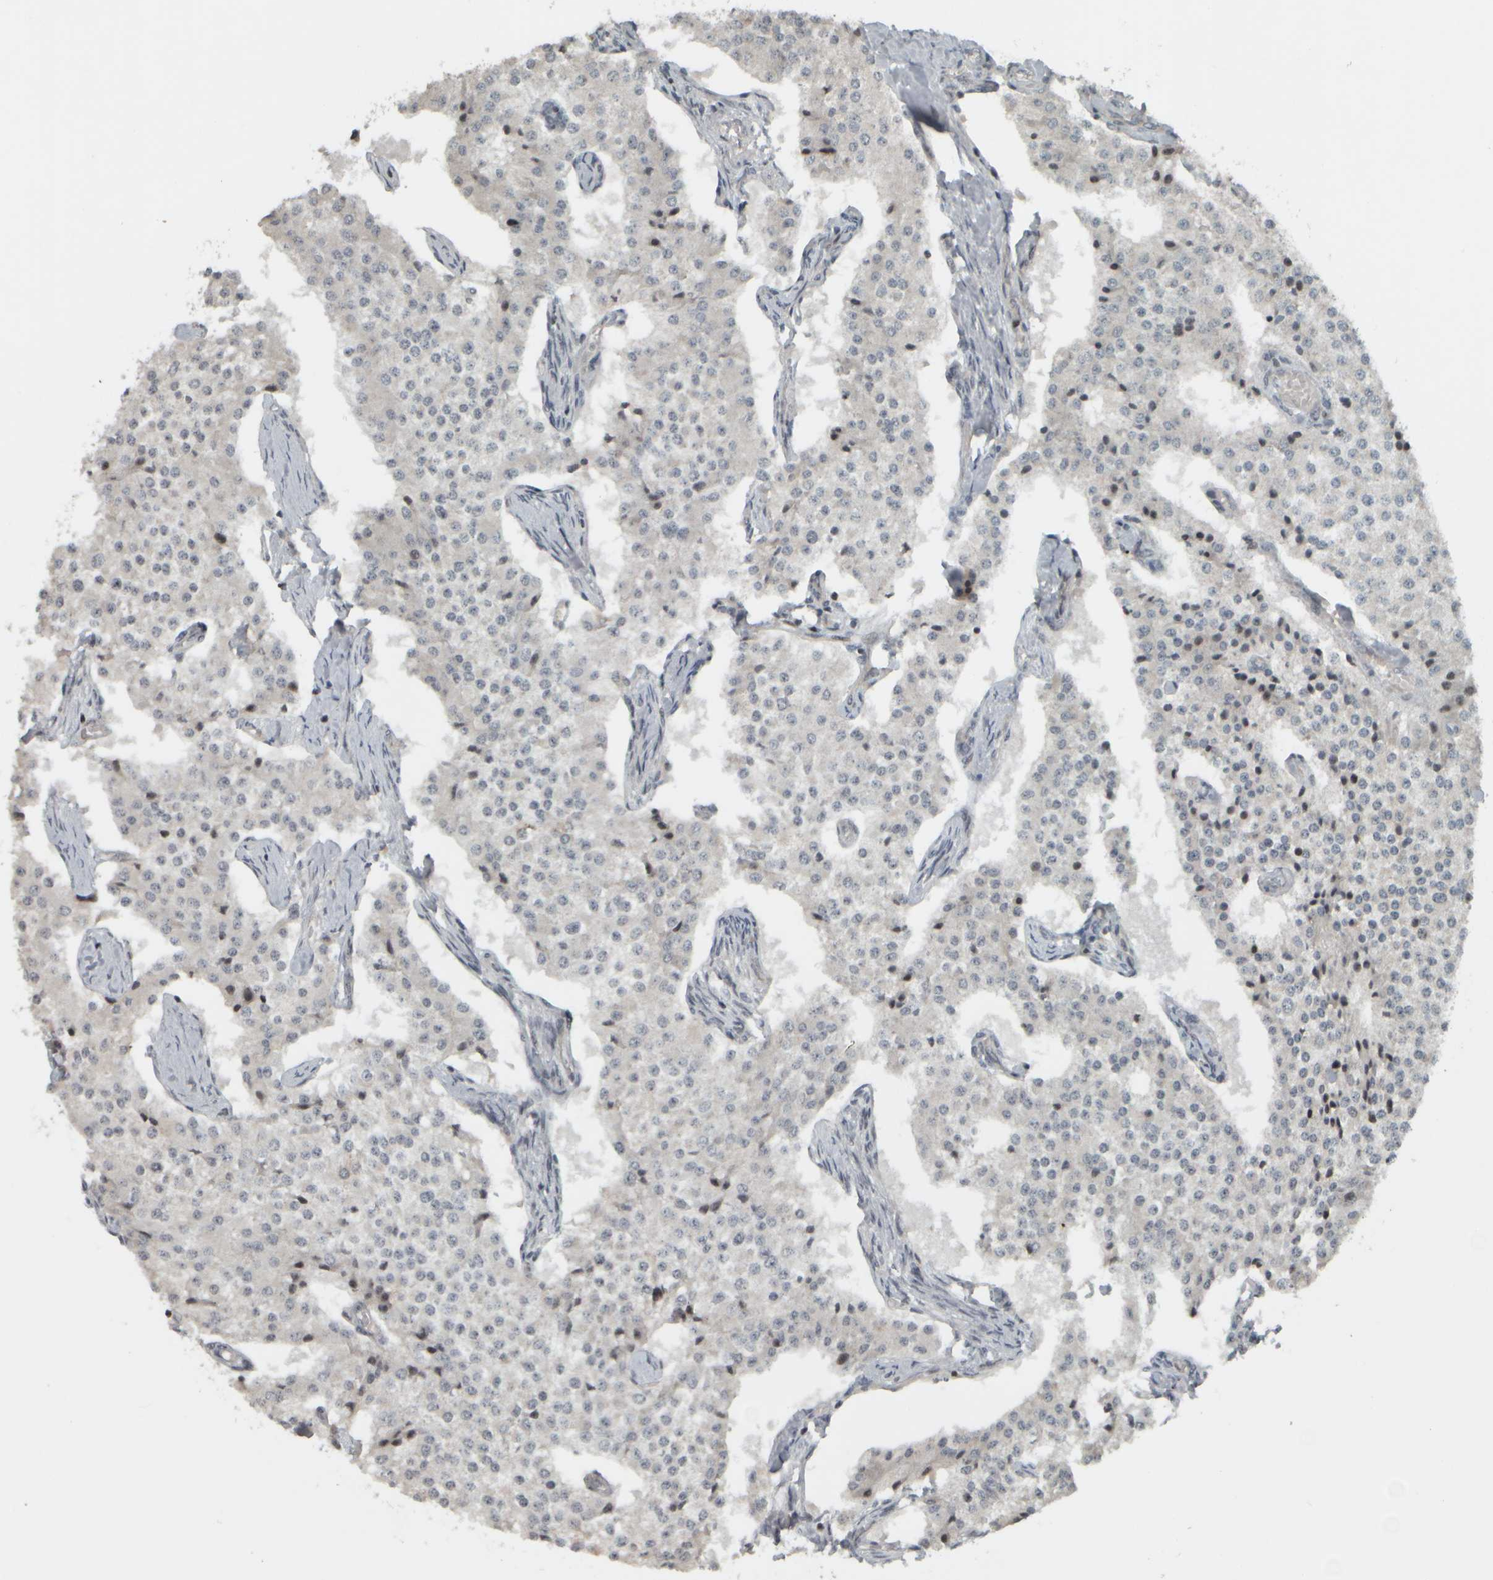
{"staining": {"intensity": "negative", "quantity": "none", "location": "none"}, "tissue": "carcinoid", "cell_type": "Tumor cells", "image_type": "cancer", "snomed": [{"axis": "morphology", "description": "Carcinoid, malignant, NOS"}, {"axis": "topography", "description": "Colon"}], "caption": "IHC photomicrograph of neoplastic tissue: carcinoid (malignant) stained with DAB (3,3'-diaminobenzidine) displays no significant protein expression in tumor cells. Brightfield microscopy of immunohistochemistry stained with DAB (brown) and hematoxylin (blue), captured at high magnification.", "gene": "NAPG", "patient": {"sex": "female", "age": 52}}